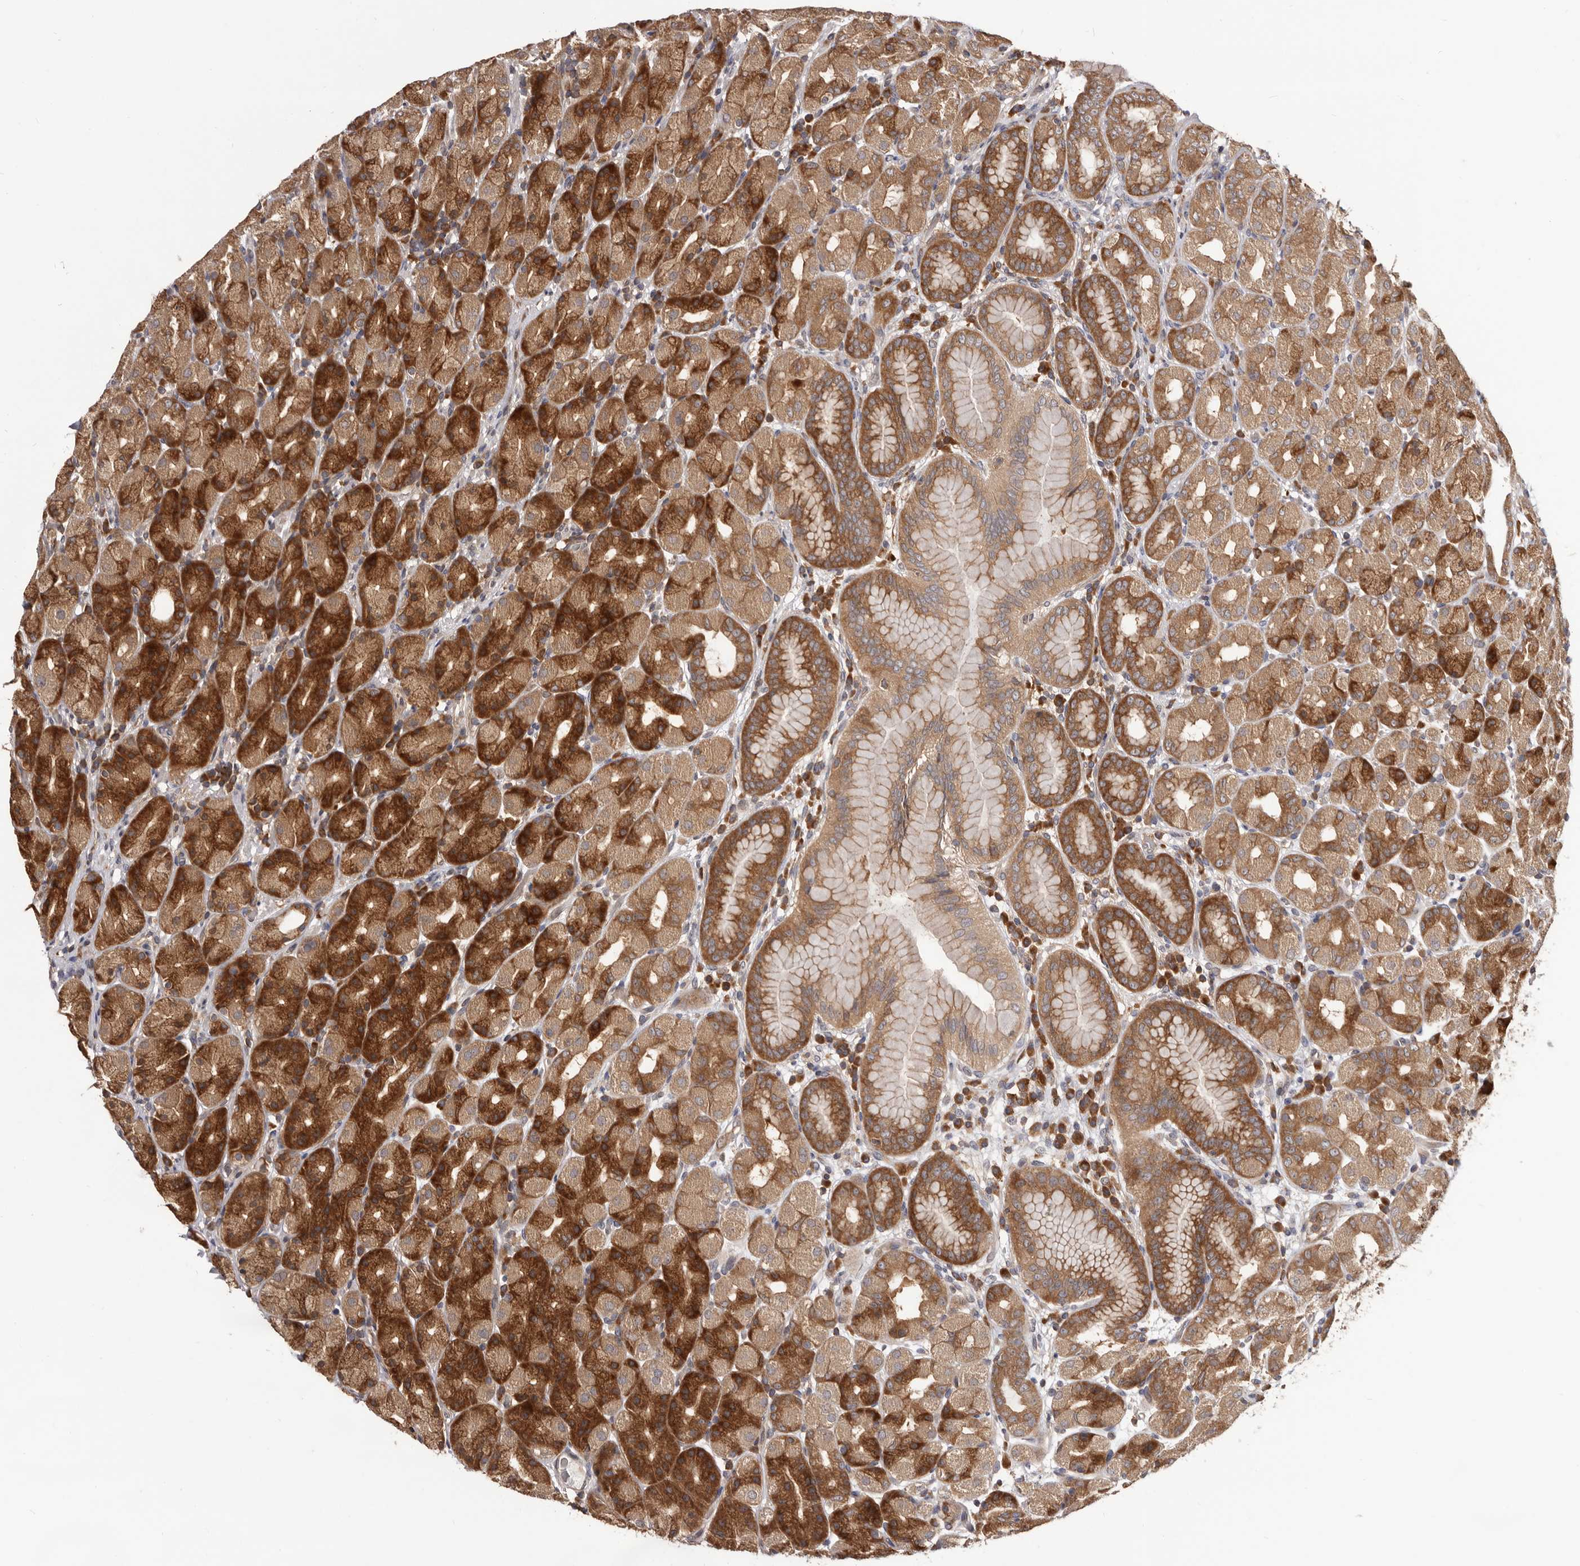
{"staining": {"intensity": "strong", "quantity": ">75%", "location": "cytoplasmic/membranous"}, "tissue": "stomach", "cell_type": "Glandular cells", "image_type": "normal", "snomed": [{"axis": "morphology", "description": "Normal tissue, NOS"}, {"axis": "topography", "description": "Stomach, upper"}], "caption": "Immunohistochemical staining of benign stomach reveals high levels of strong cytoplasmic/membranous positivity in about >75% of glandular cells.", "gene": "HBS1L", "patient": {"sex": "male", "age": 68}}